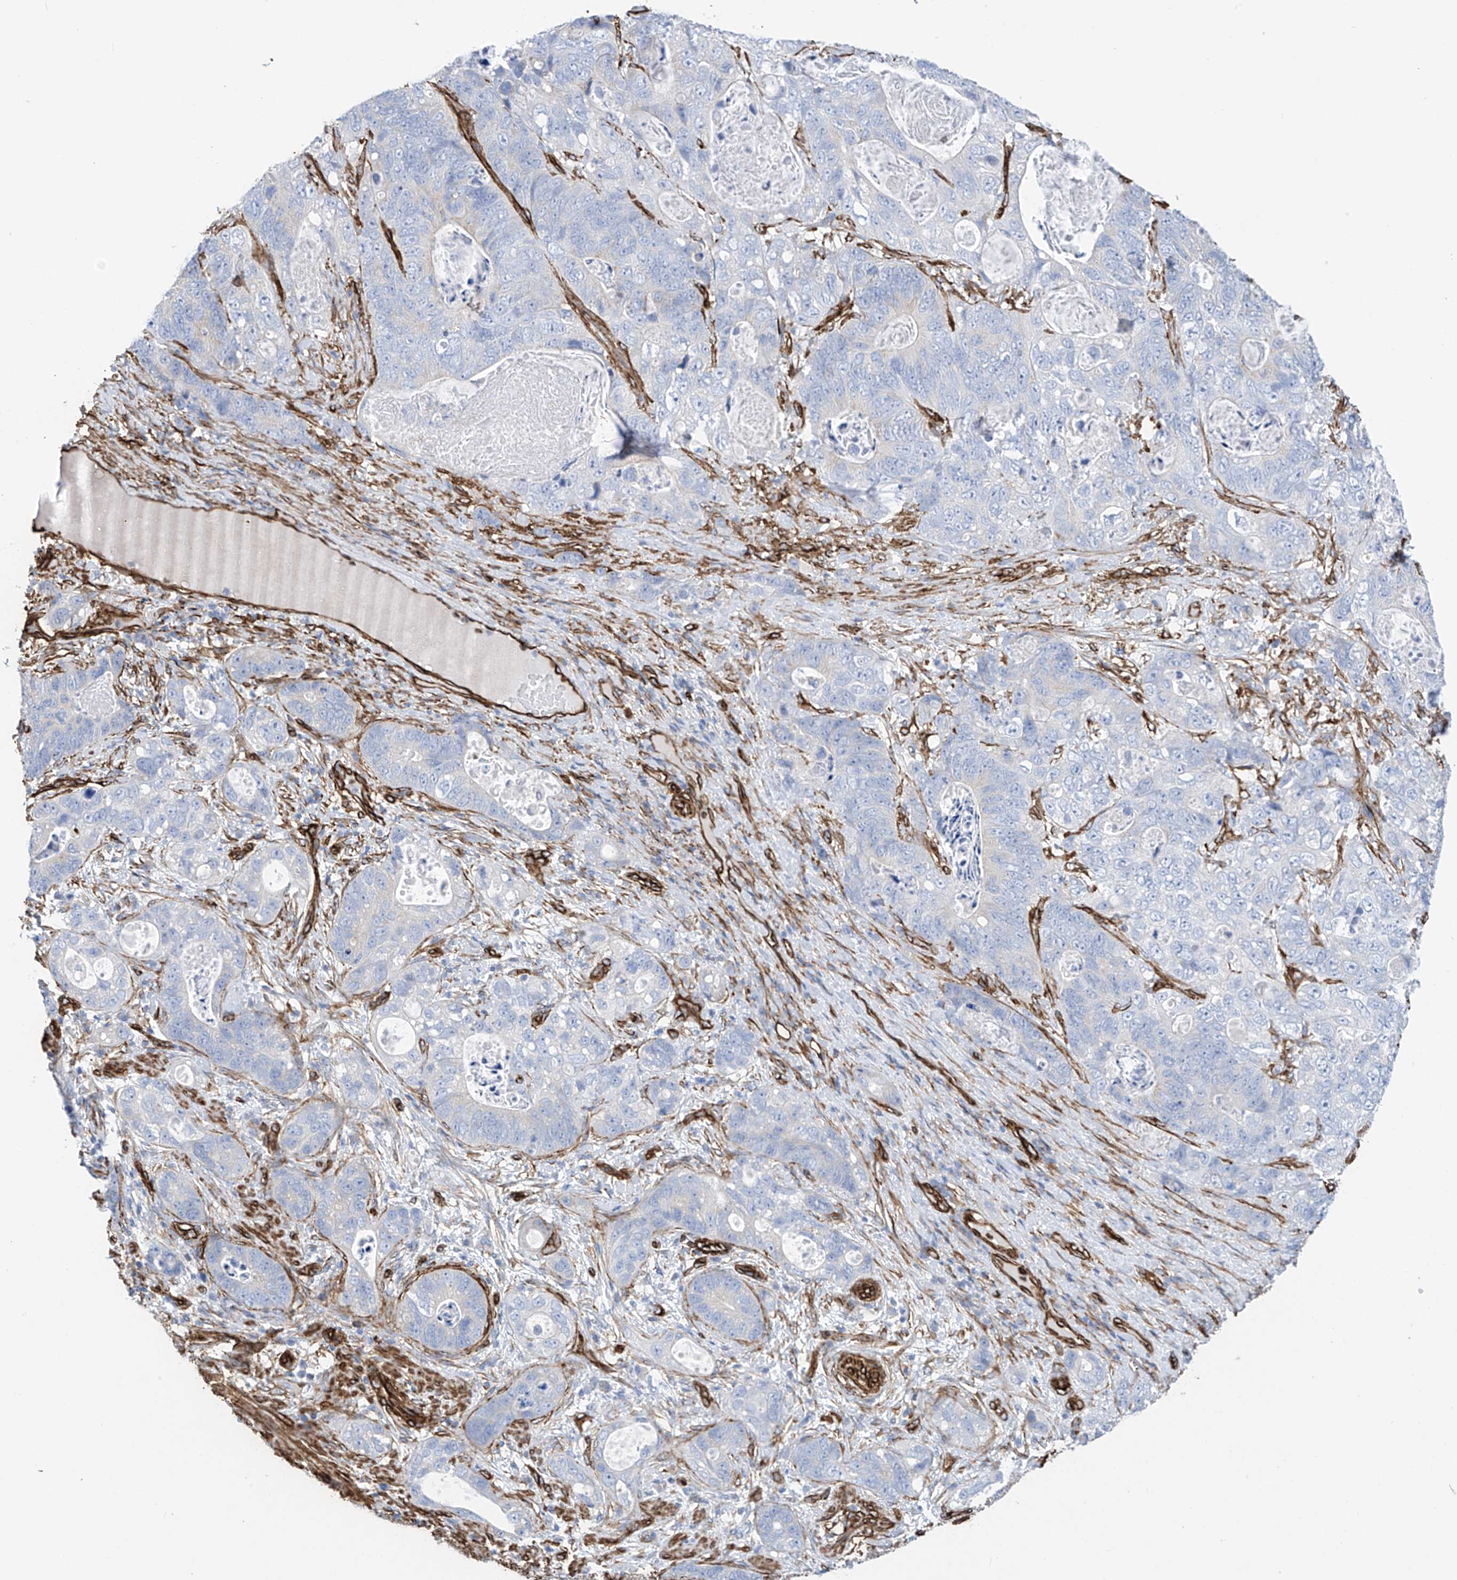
{"staining": {"intensity": "negative", "quantity": "none", "location": "none"}, "tissue": "stomach cancer", "cell_type": "Tumor cells", "image_type": "cancer", "snomed": [{"axis": "morphology", "description": "Normal tissue, NOS"}, {"axis": "morphology", "description": "Adenocarcinoma, NOS"}, {"axis": "topography", "description": "Stomach"}], "caption": "Stomach cancer was stained to show a protein in brown. There is no significant expression in tumor cells.", "gene": "UBTD1", "patient": {"sex": "female", "age": 89}}